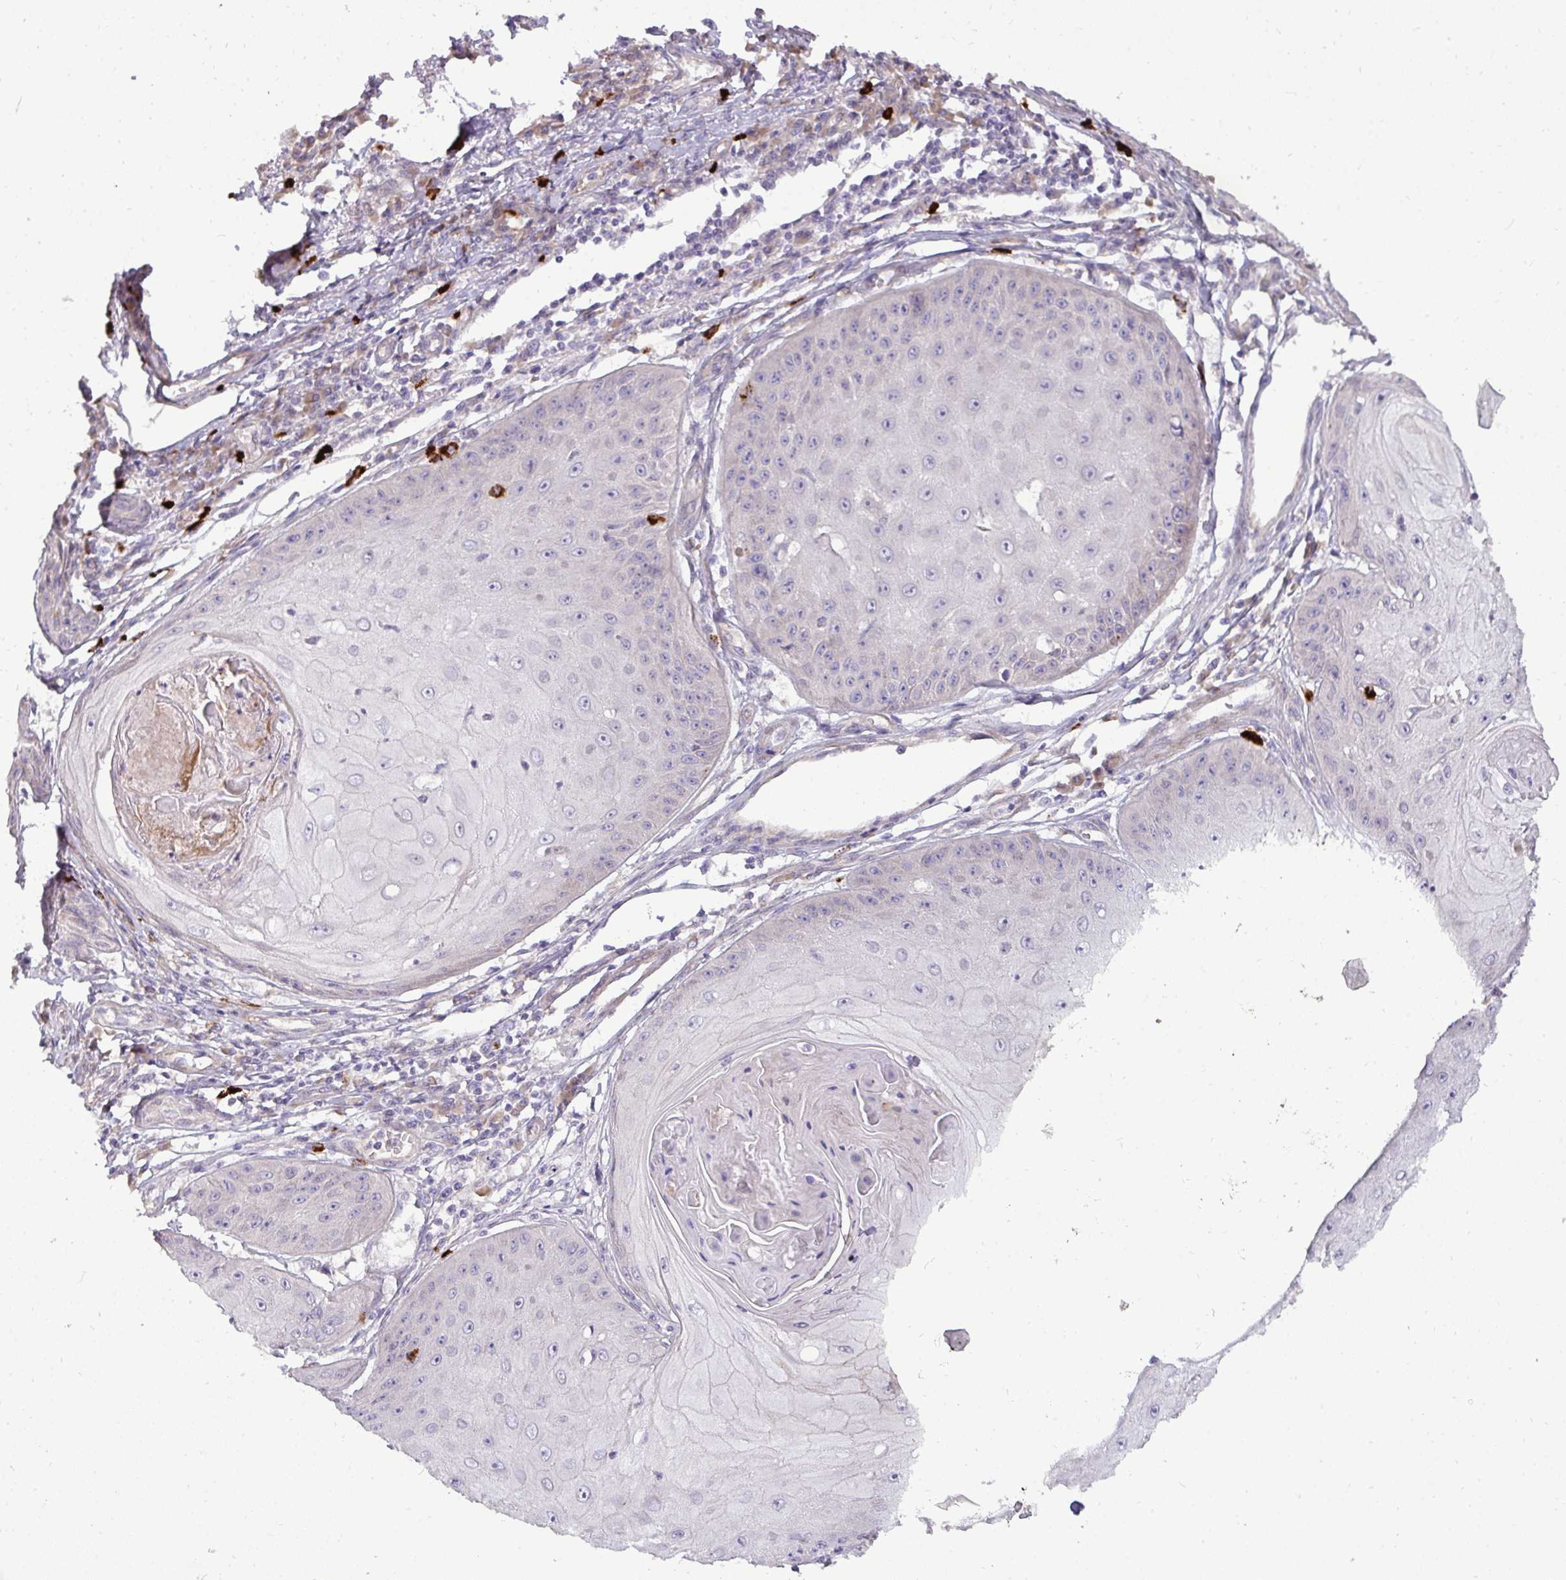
{"staining": {"intensity": "negative", "quantity": "none", "location": "none"}, "tissue": "skin cancer", "cell_type": "Tumor cells", "image_type": "cancer", "snomed": [{"axis": "morphology", "description": "Squamous cell carcinoma, NOS"}, {"axis": "topography", "description": "Skin"}], "caption": "This is an immunohistochemistry (IHC) micrograph of skin cancer (squamous cell carcinoma). There is no expression in tumor cells.", "gene": "SH2D1B", "patient": {"sex": "male", "age": 70}}